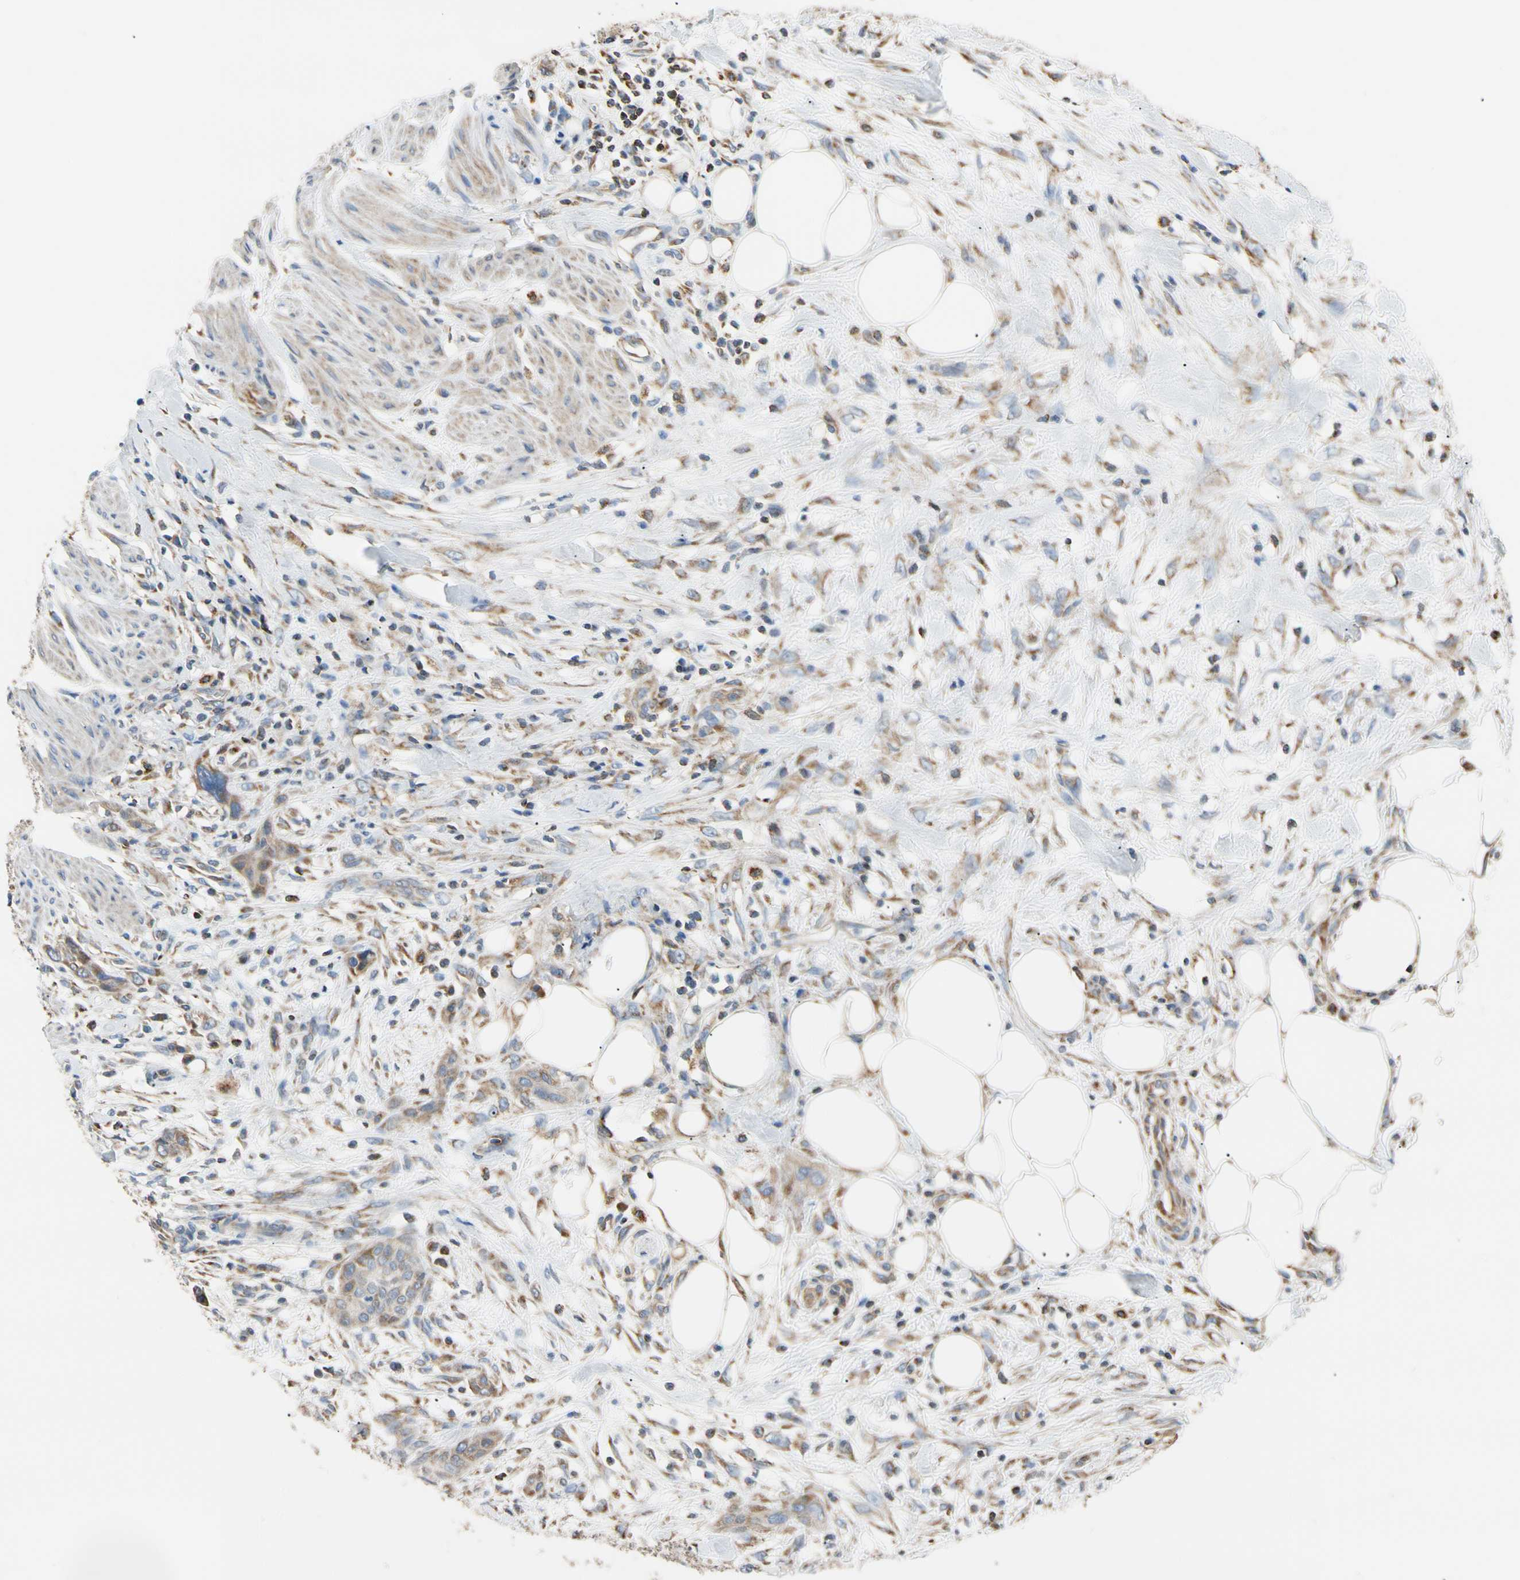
{"staining": {"intensity": "weak", "quantity": "25%-75%", "location": "cytoplasmic/membranous"}, "tissue": "urothelial cancer", "cell_type": "Tumor cells", "image_type": "cancer", "snomed": [{"axis": "morphology", "description": "Urothelial carcinoma, High grade"}, {"axis": "topography", "description": "Urinary bladder"}], "caption": "The image displays a brown stain indicating the presence of a protein in the cytoplasmic/membranous of tumor cells in high-grade urothelial carcinoma.", "gene": "PLGRKT", "patient": {"sex": "male", "age": 35}}